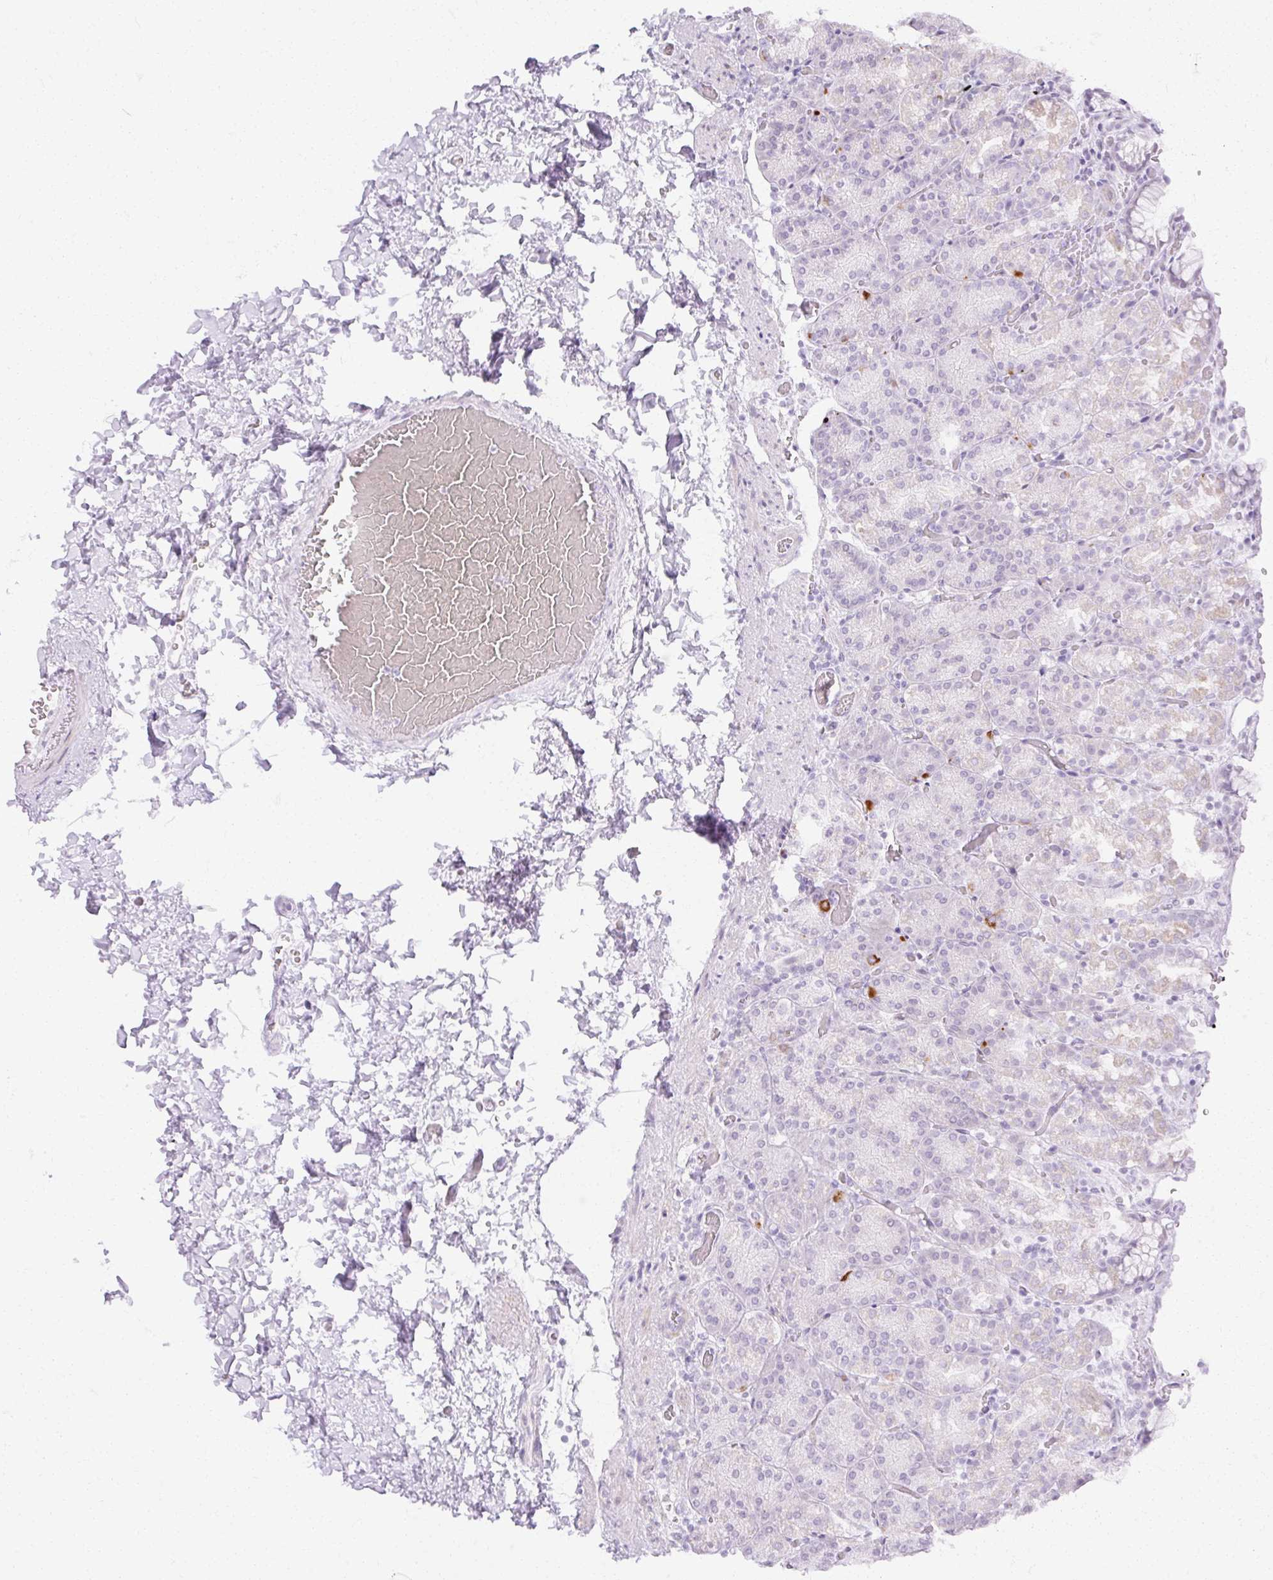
{"staining": {"intensity": "weak", "quantity": "<25%", "location": "cytoplasmic/membranous"}, "tissue": "stomach", "cell_type": "Glandular cells", "image_type": "normal", "snomed": [{"axis": "morphology", "description": "Normal tissue, NOS"}, {"axis": "topography", "description": "Stomach, upper"}], "caption": "Stomach was stained to show a protein in brown. There is no significant expression in glandular cells. (DAB immunohistochemistry (IHC) visualized using brightfield microscopy, high magnification).", "gene": "C3orf49", "patient": {"sex": "female", "age": 81}}